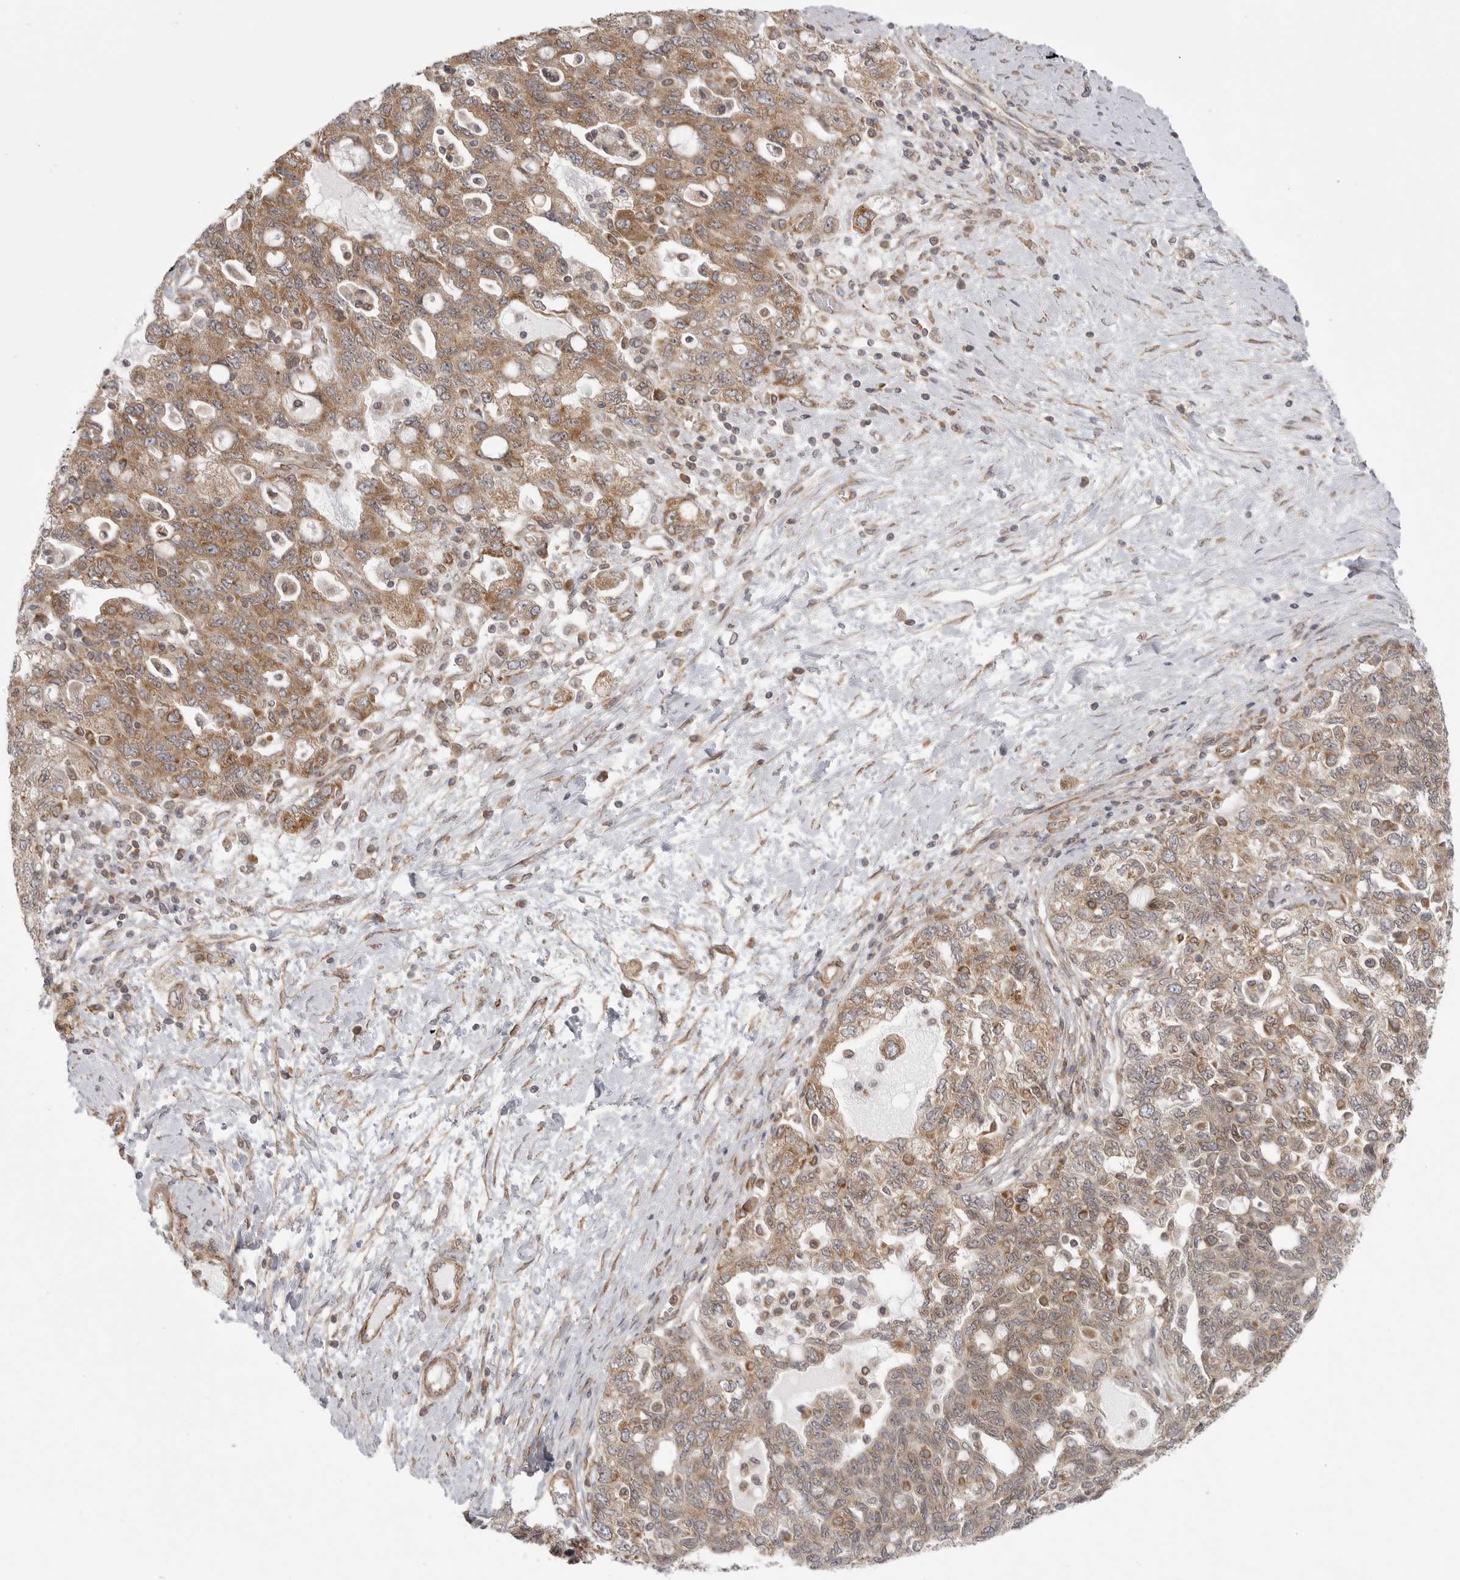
{"staining": {"intensity": "moderate", "quantity": ">75%", "location": "cytoplasmic/membranous"}, "tissue": "ovarian cancer", "cell_type": "Tumor cells", "image_type": "cancer", "snomed": [{"axis": "morphology", "description": "Carcinoma, NOS"}, {"axis": "morphology", "description": "Cystadenocarcinoma, serous, NOS"}, {"axis": "topography", "description": "Ovary"}], "caption": "Immunohistochemistry photomicrograph of human ovarian cancer (carcinoma) stained for a protein (brown), which exhibits medium levels of moderate cytoplasmic/membranous staining in approximately >75% of tumor cells.", "gene": "CERS2", "patient": {"sex": "female", "age": 69}}